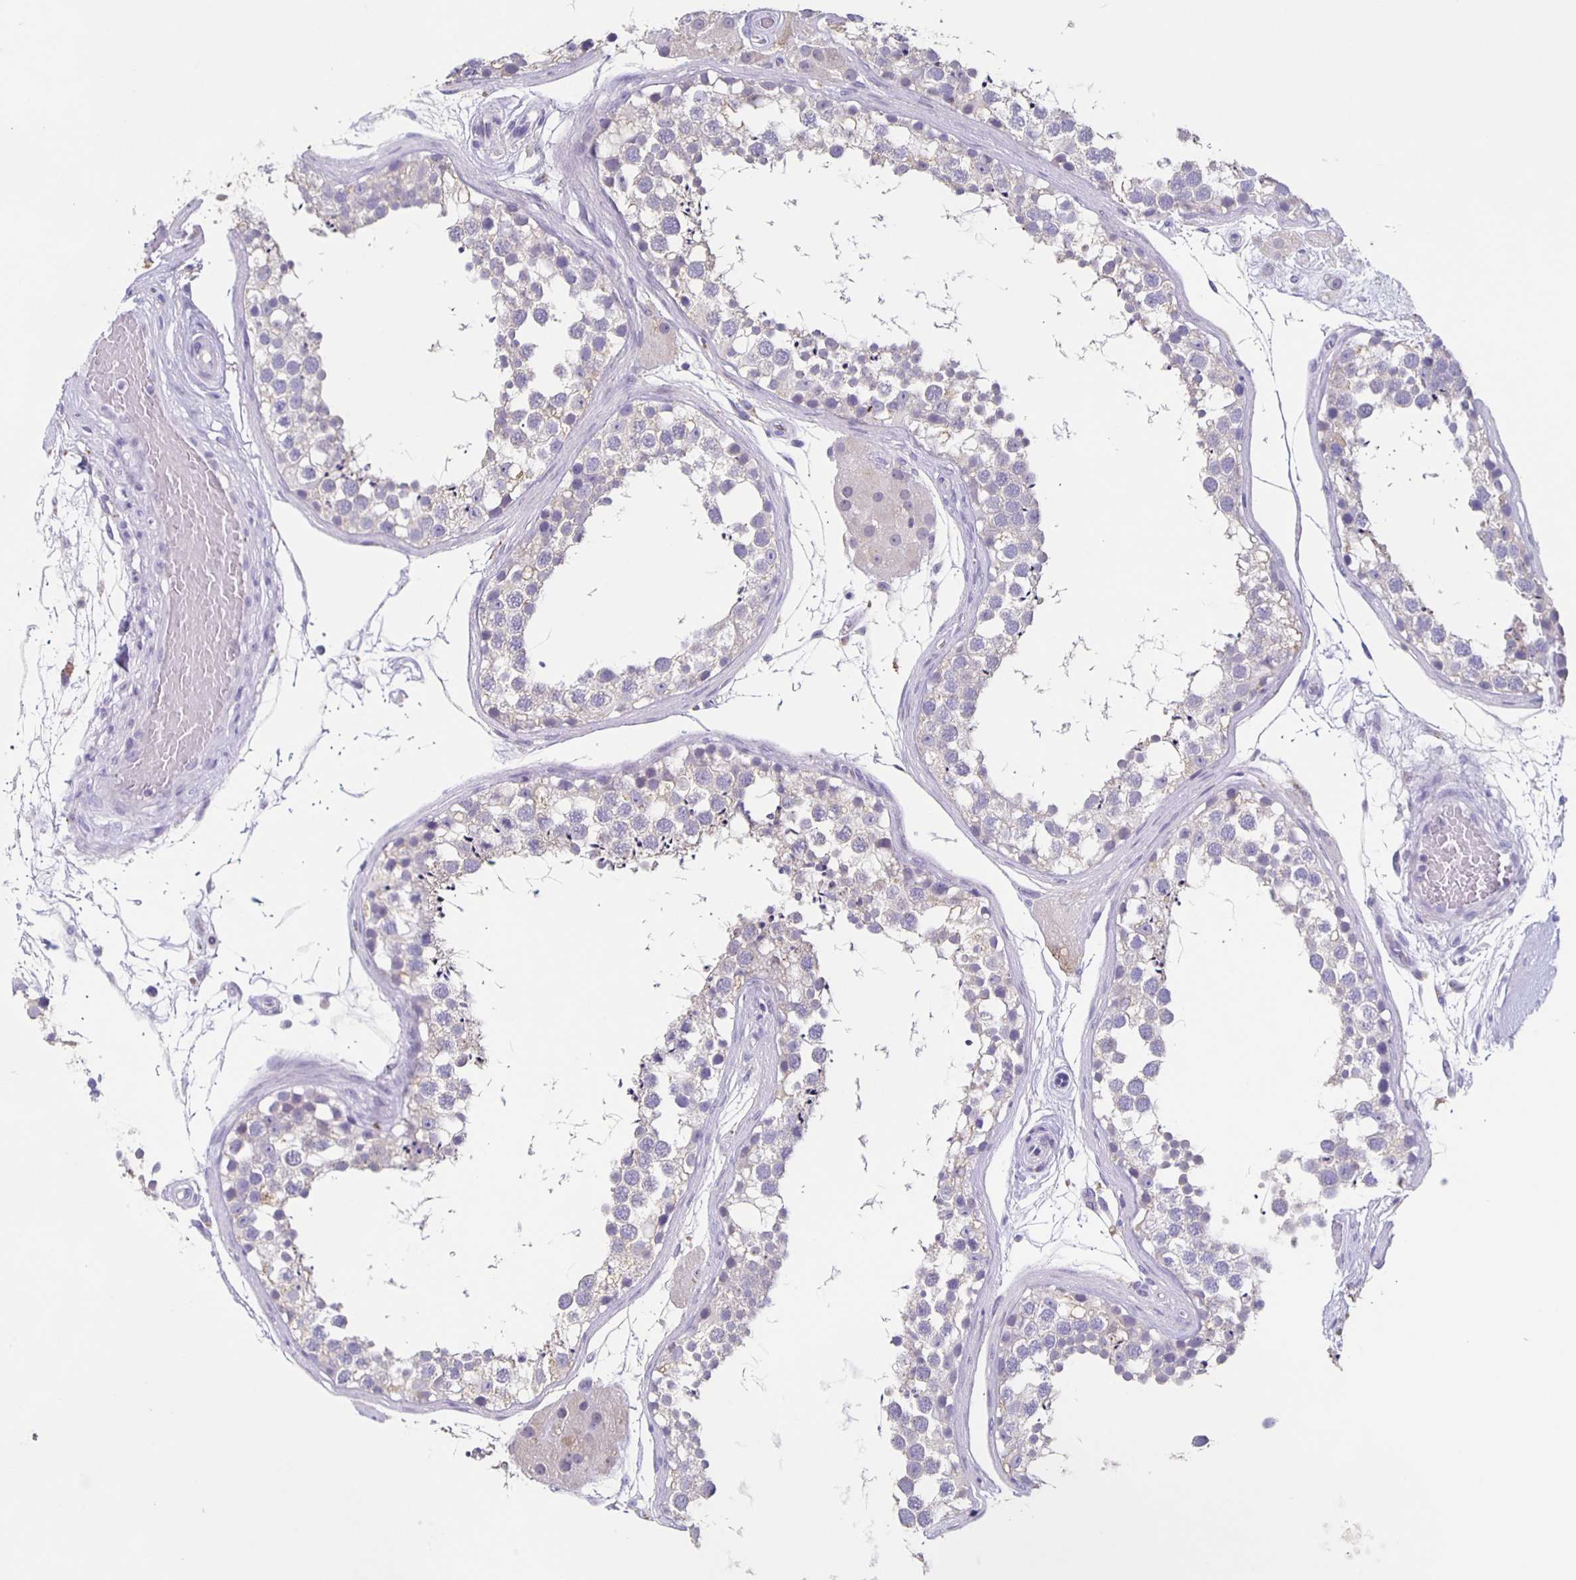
{"staining": {"intensity": "negative", "quantity": "none", "location": "none"}, "tissue": "testis", "cell_type": "Cells in seminiferous ducts", "image_type": "normal", "snomed": [{"axis": "morphology", "description": "Normal tissue, NOS"}, {"axis": "morphology", "description": "Seminoma, NOS"}, {"axis": "topography", "description": "Testis"}], "caption": "DAB (3,3'-diaminobenzidine) immunohistochemical staining of benign testis reveals no significant positivity in cells in seminiferous ducts.", "gene": "CARNS1", "patient": {"sex": "male", "age": 65}}